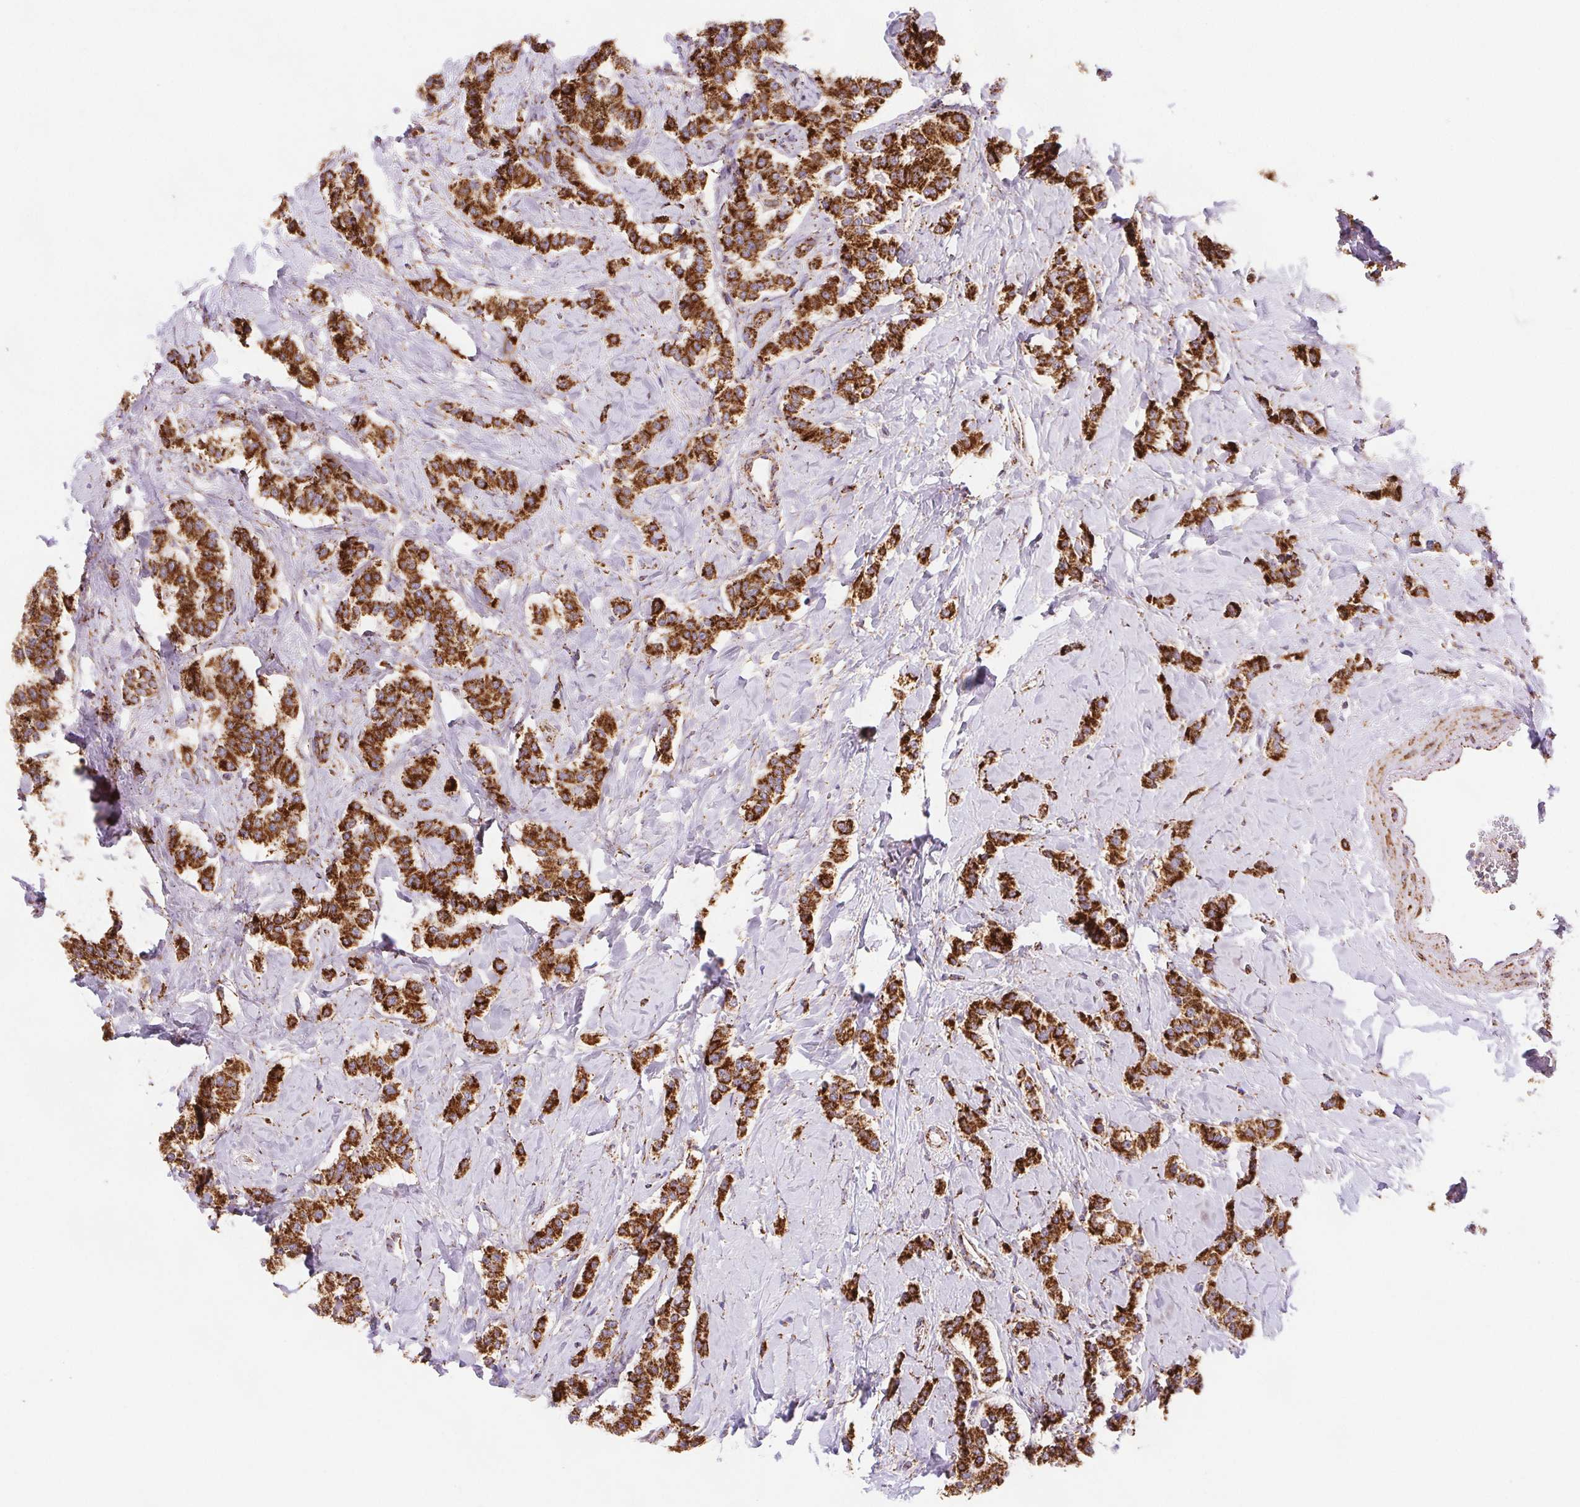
{"staining": {"intensity": "strong", "quantity": ">75%", "location": "cytoplasmic/membranous"}, "tissue": "carcinoid", "cell_type": "Tumor cells", "image_type": "cancer", "snomed": [{"axis": "morphology", "description": "Normal tissue, NOS"}, {"axis": "morphology", "description": "Carcinoid, malignant, NOS"}, {"axis": "topography", "description": "Pancreas"}], "caption": "This image exhibits immunohistochemistry (IHC) staining of human carcinoid, with high strong cytoplasmic/membranous staining in approximately >75% of tumor cells.", "gene": "NIPSNAP2", "patient": {"sex": "male", "age": 36}}